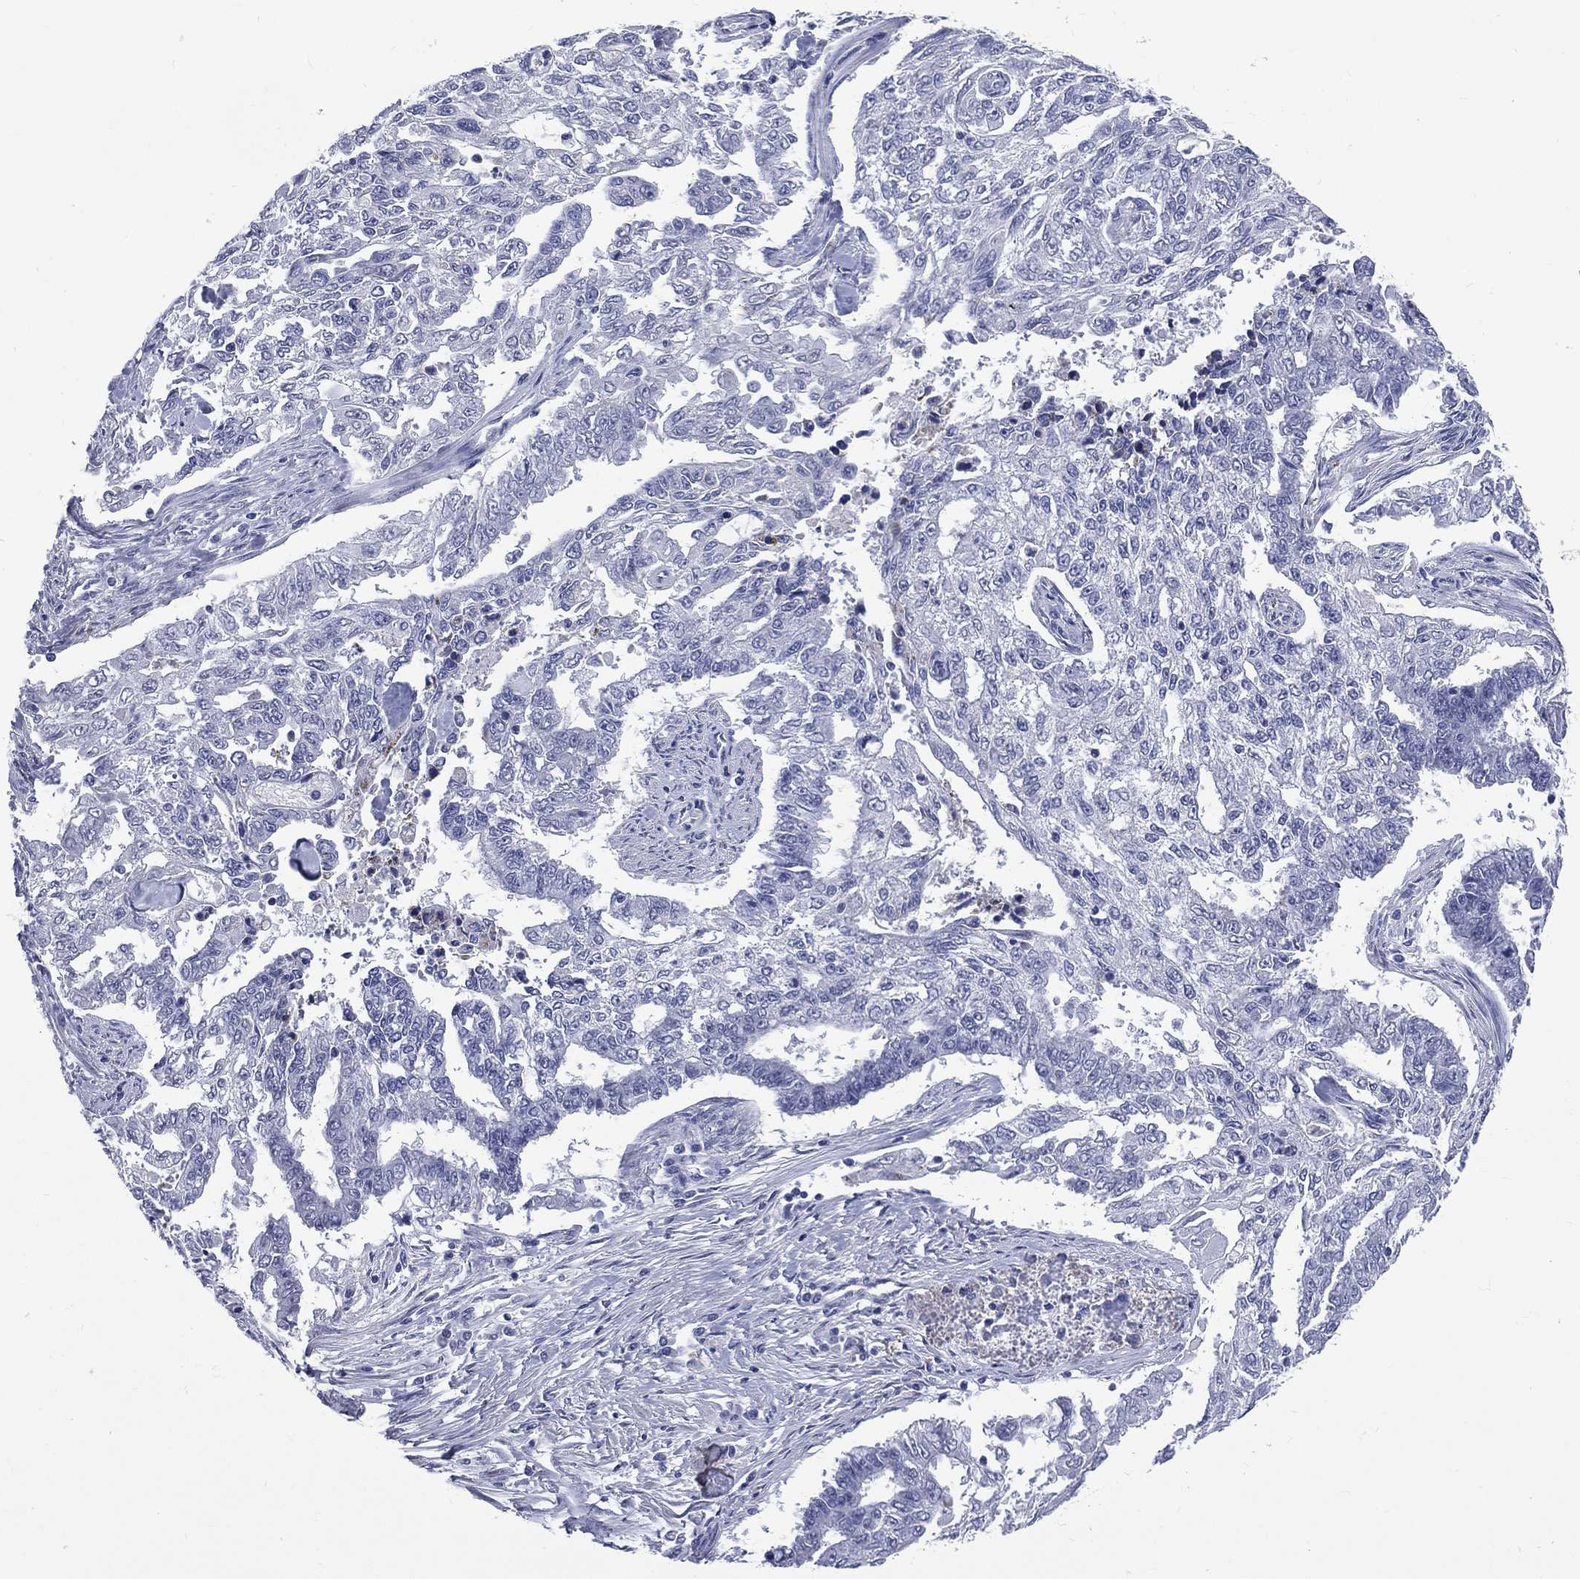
{"staining": {"intensity": "negative", "quantity": "none", "location": "none"}, "tissue": "endometrial cancer", "cell_type": "Tumor cells", "image_type": "cancer", "snomed": [{"axis": "morphology", "description": "Adenocarcinoma, NOS"}, {"axis": "topography", "description": "Uterus"}], "caption": "High magnification brightfield microscopy of endometrial cancer (adenocarcinoma) stained with DAB (brown) and counterstained with hematoxylin (blue): tumor cells show no significant expression.", "gene": "MLLT10", "patient": {"sex": "female", "age": 59}}